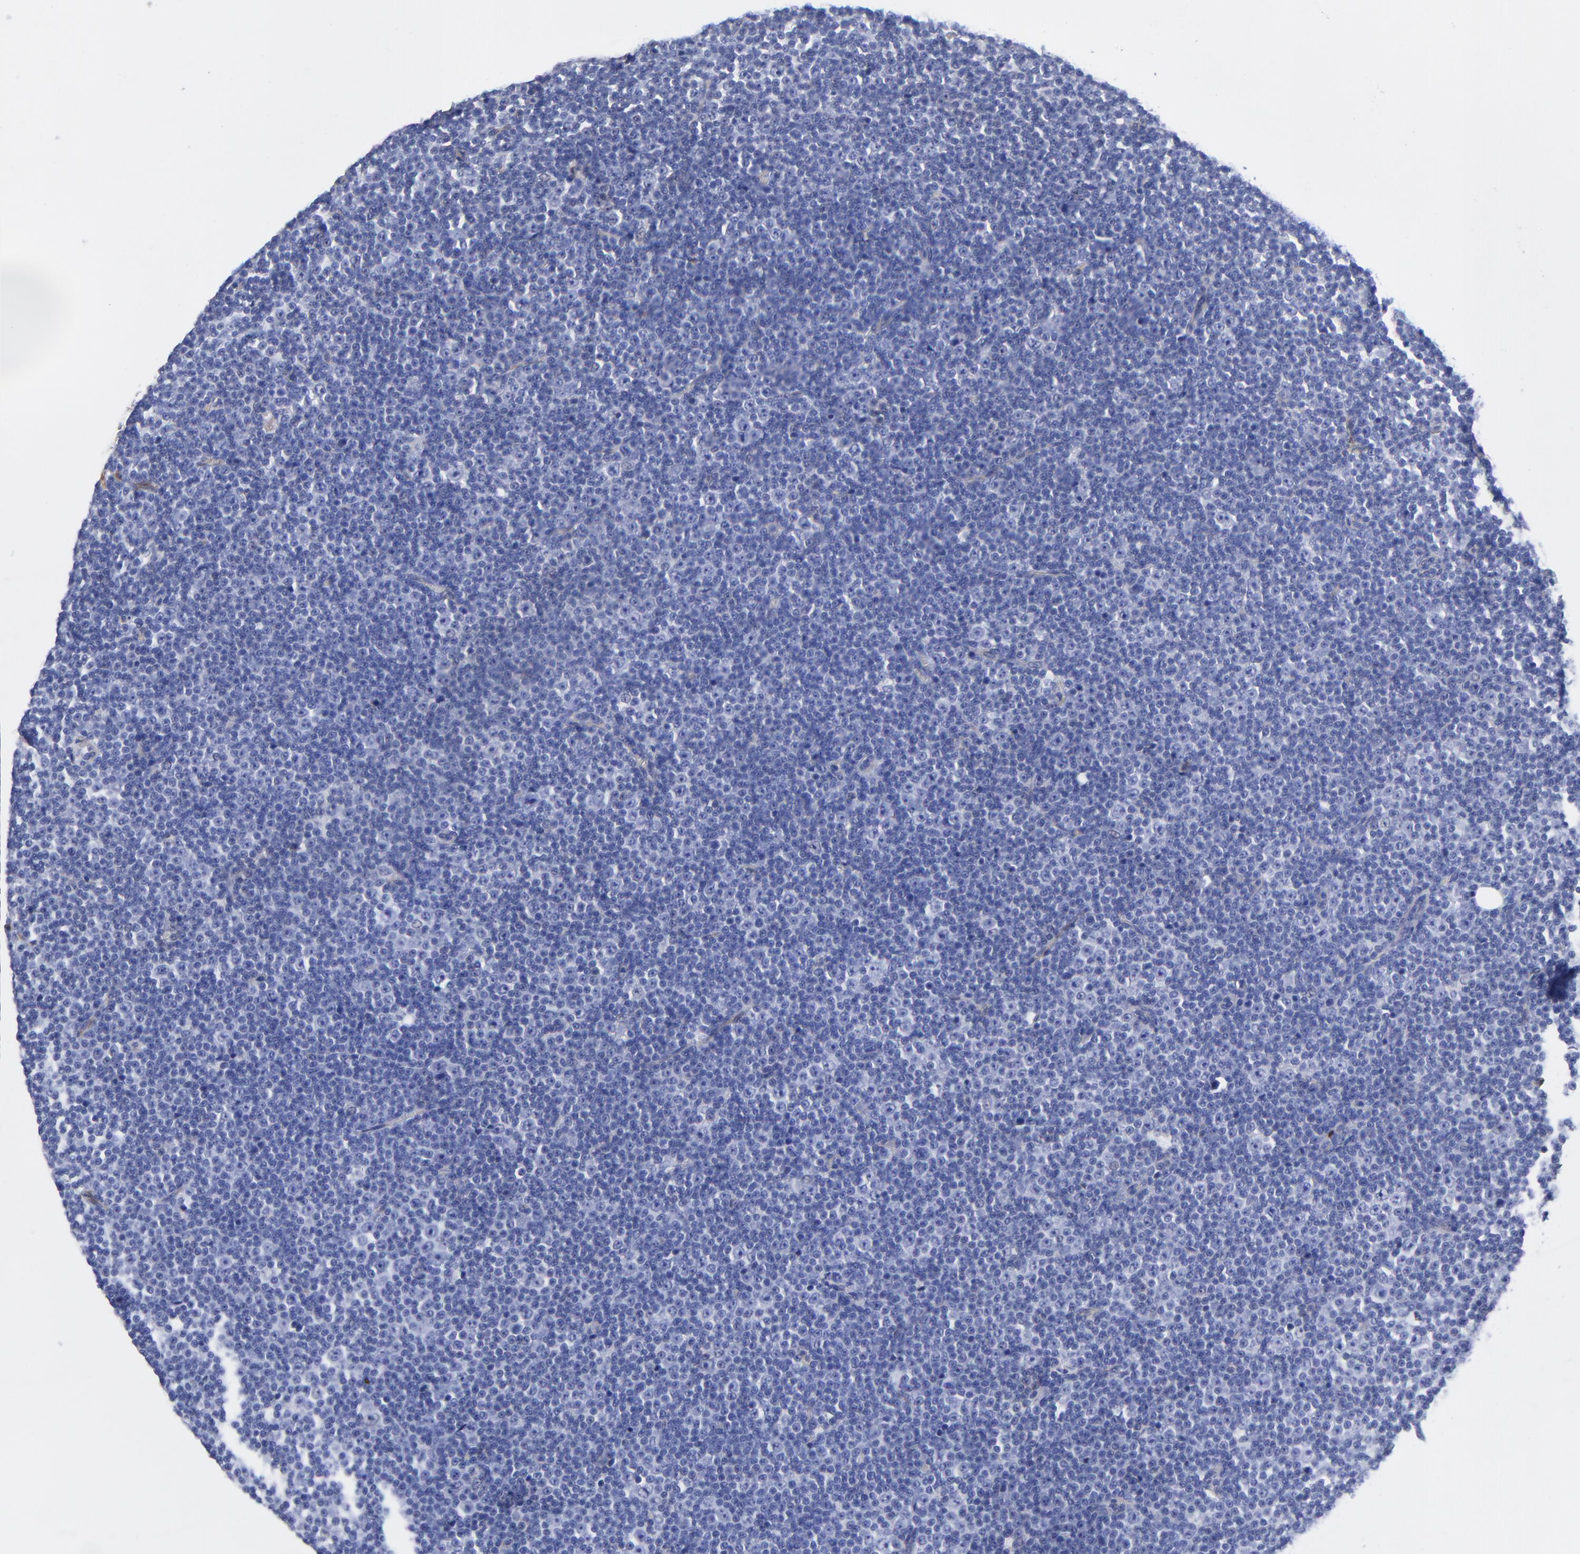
{"staining": {"intensity": "negative", "quantity": "none", "location": "none"}, "tissue": "lymphoma", "cell_type": "Tumor cells", "image_type": "cancer", "snomed": [{"axis": "morphology", "description": "Malignant lymphoma, non-Hodgkin's type, Low grade"}, {"axis": "topography", "description": "Lymph node"}], "caption": "High power microscopy photomicrograph of an immunohistochemistry (IHC) photomicrograph of lymphoma, revealing no significant positivity in tumor cells.", "gene": "SLC44A2", "patient": {"sex": "female", "age": 67}}